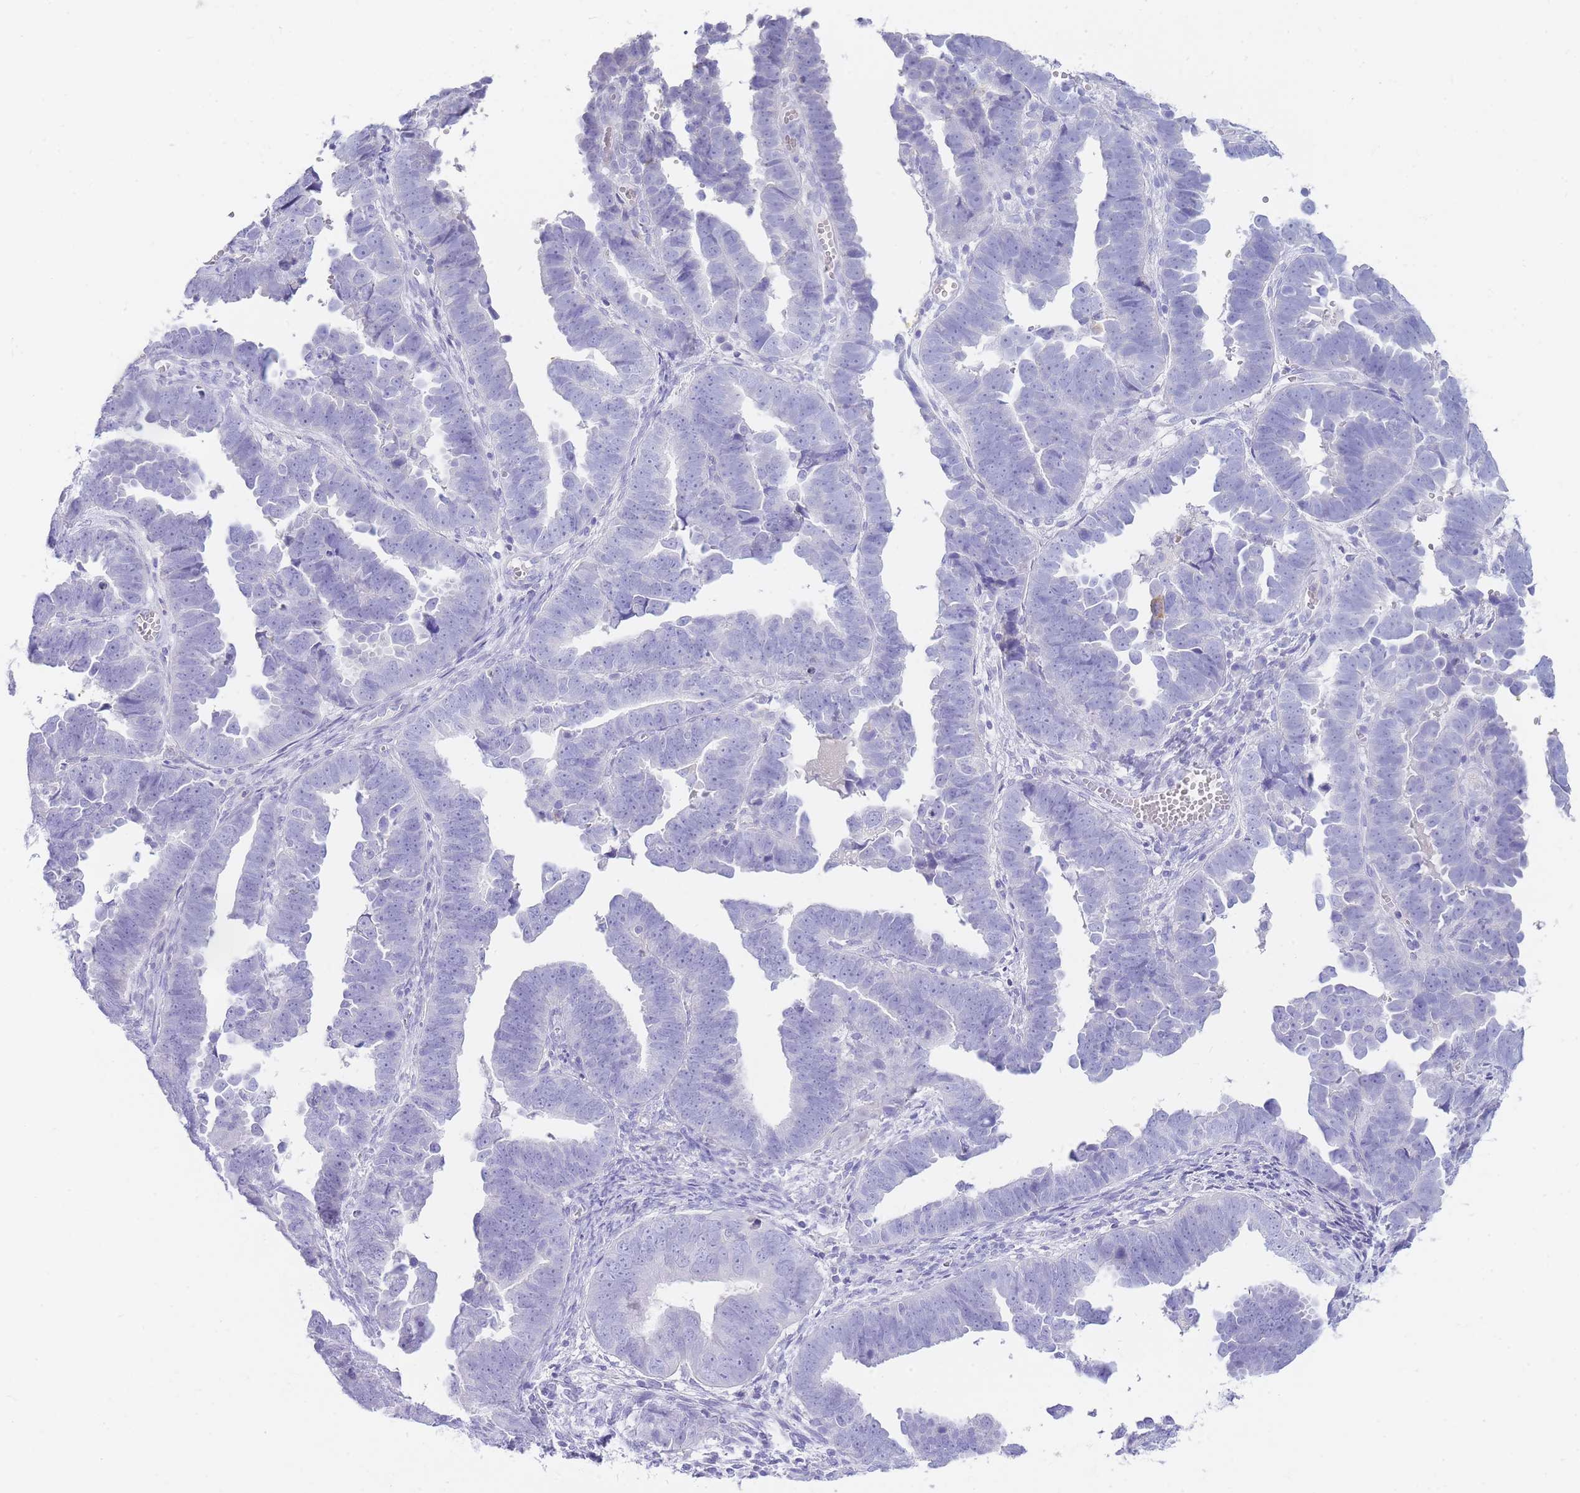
{"staining": {"intensity": "negative", "quantity": "none", "location": "none"}, "tissue": "endometrial cancer", "cell_type": "Tumor cells", "image_type": "cancer", "snomed": [{"axis": "morphology", "description": "Adenocarcinoma, NOS"}, {"axis": "topography", "description": "Endometrium"}], "caption": "Tumor cells are negative for brown protein staining in endometrial cancer.", "gene": "NKX1-2", "patient": {"sex": "female", "age": 75}}